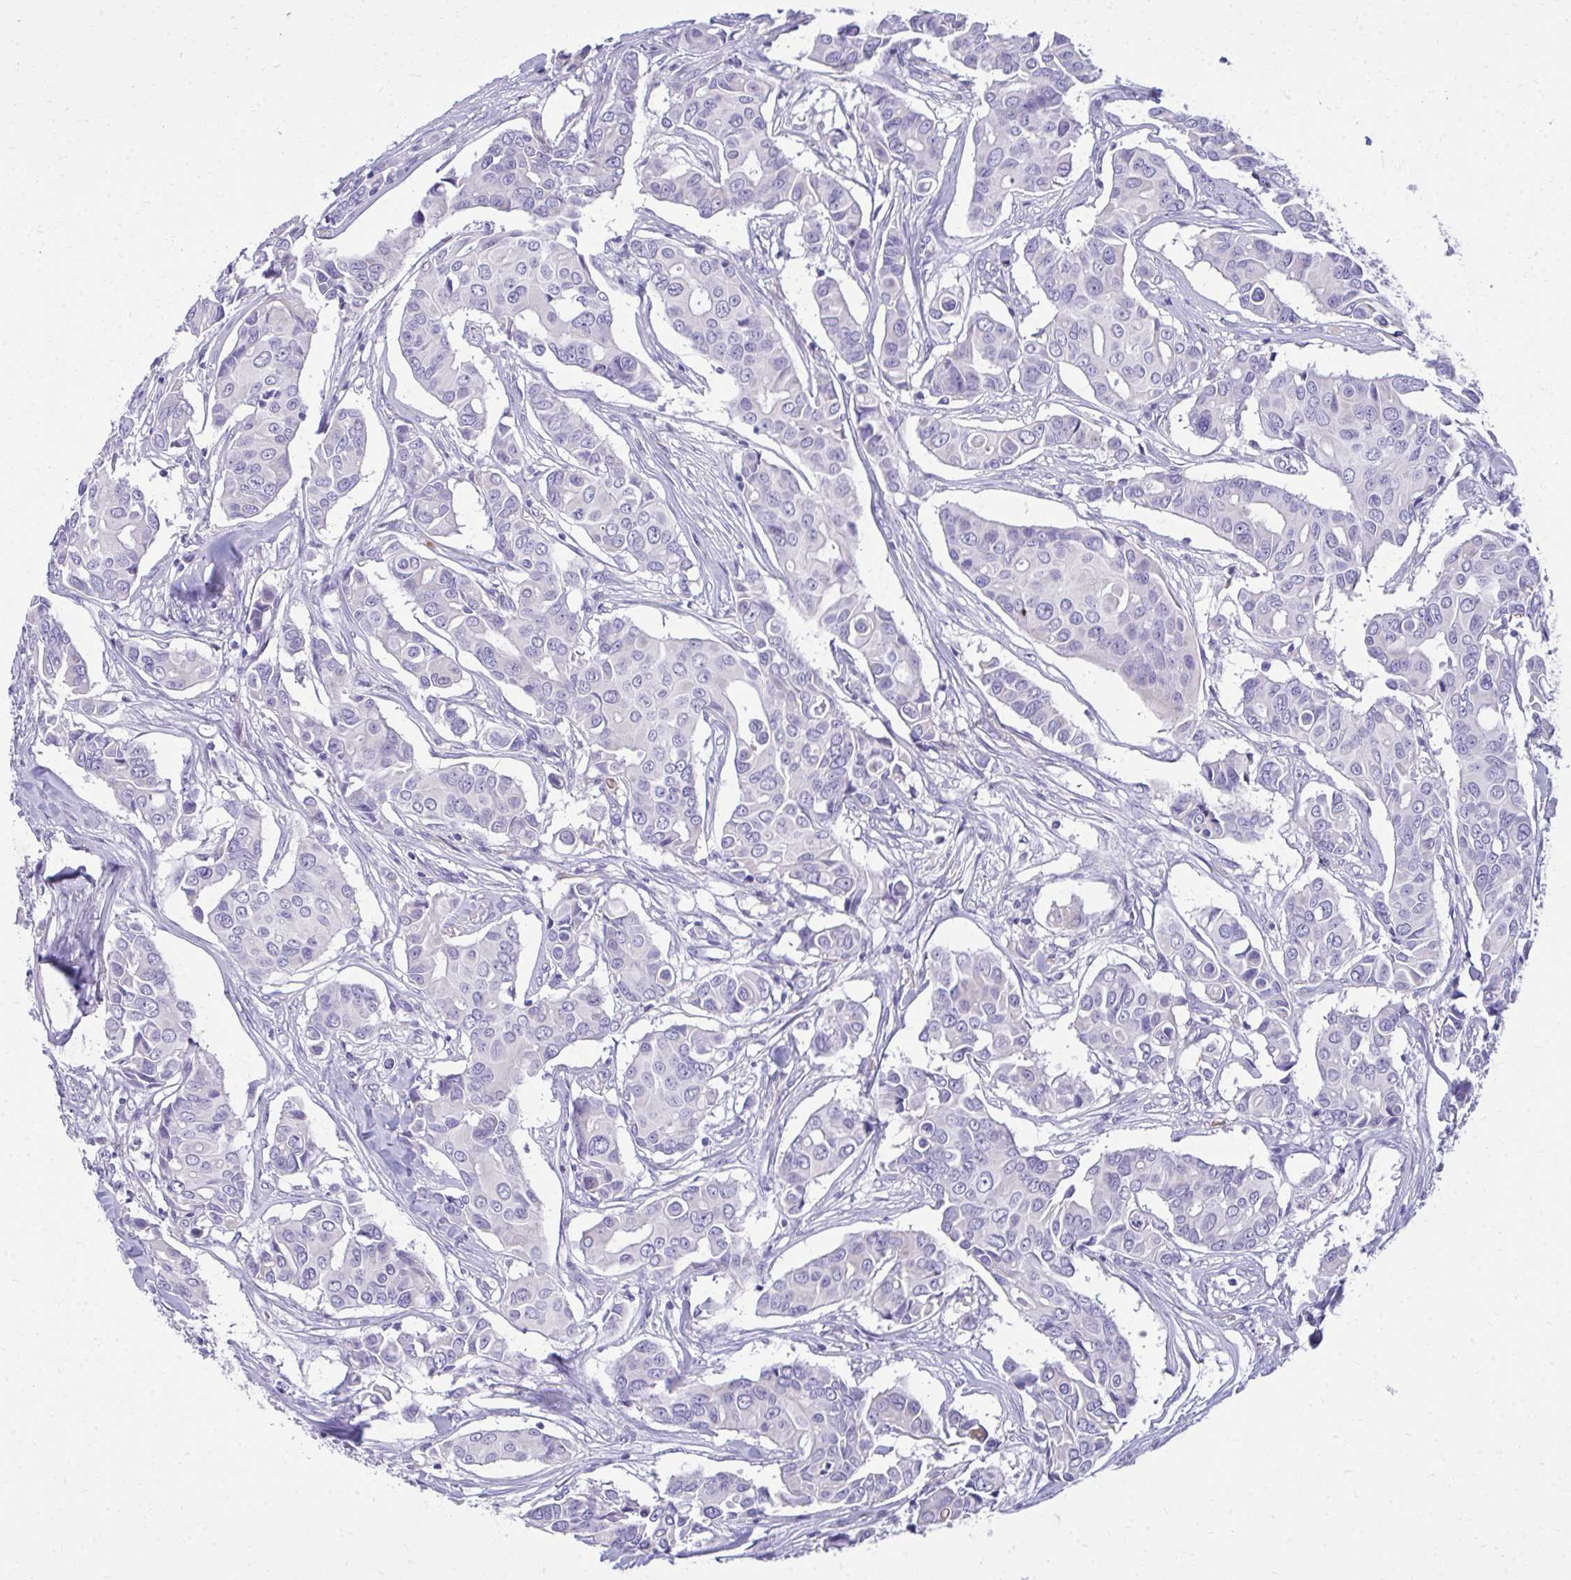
{"staining": {"intensity": "negative", "quantity": "none", "location": "none"}, "tissue": "breast cancer", "cell_type": "Tumor cells", "image_type": "cancer", "snomed": [{"axis": "morphology", "description": "Duct carcinoma"}, {"axis": "topography", "description": "Breast"}], "caption": "Photomicrograph shows no protein expression in tumor cells of breast cancer (intraductal carcinoma) tissue.", "gene": "AIG1", "patient": {"sex": "female", "age": 54}}